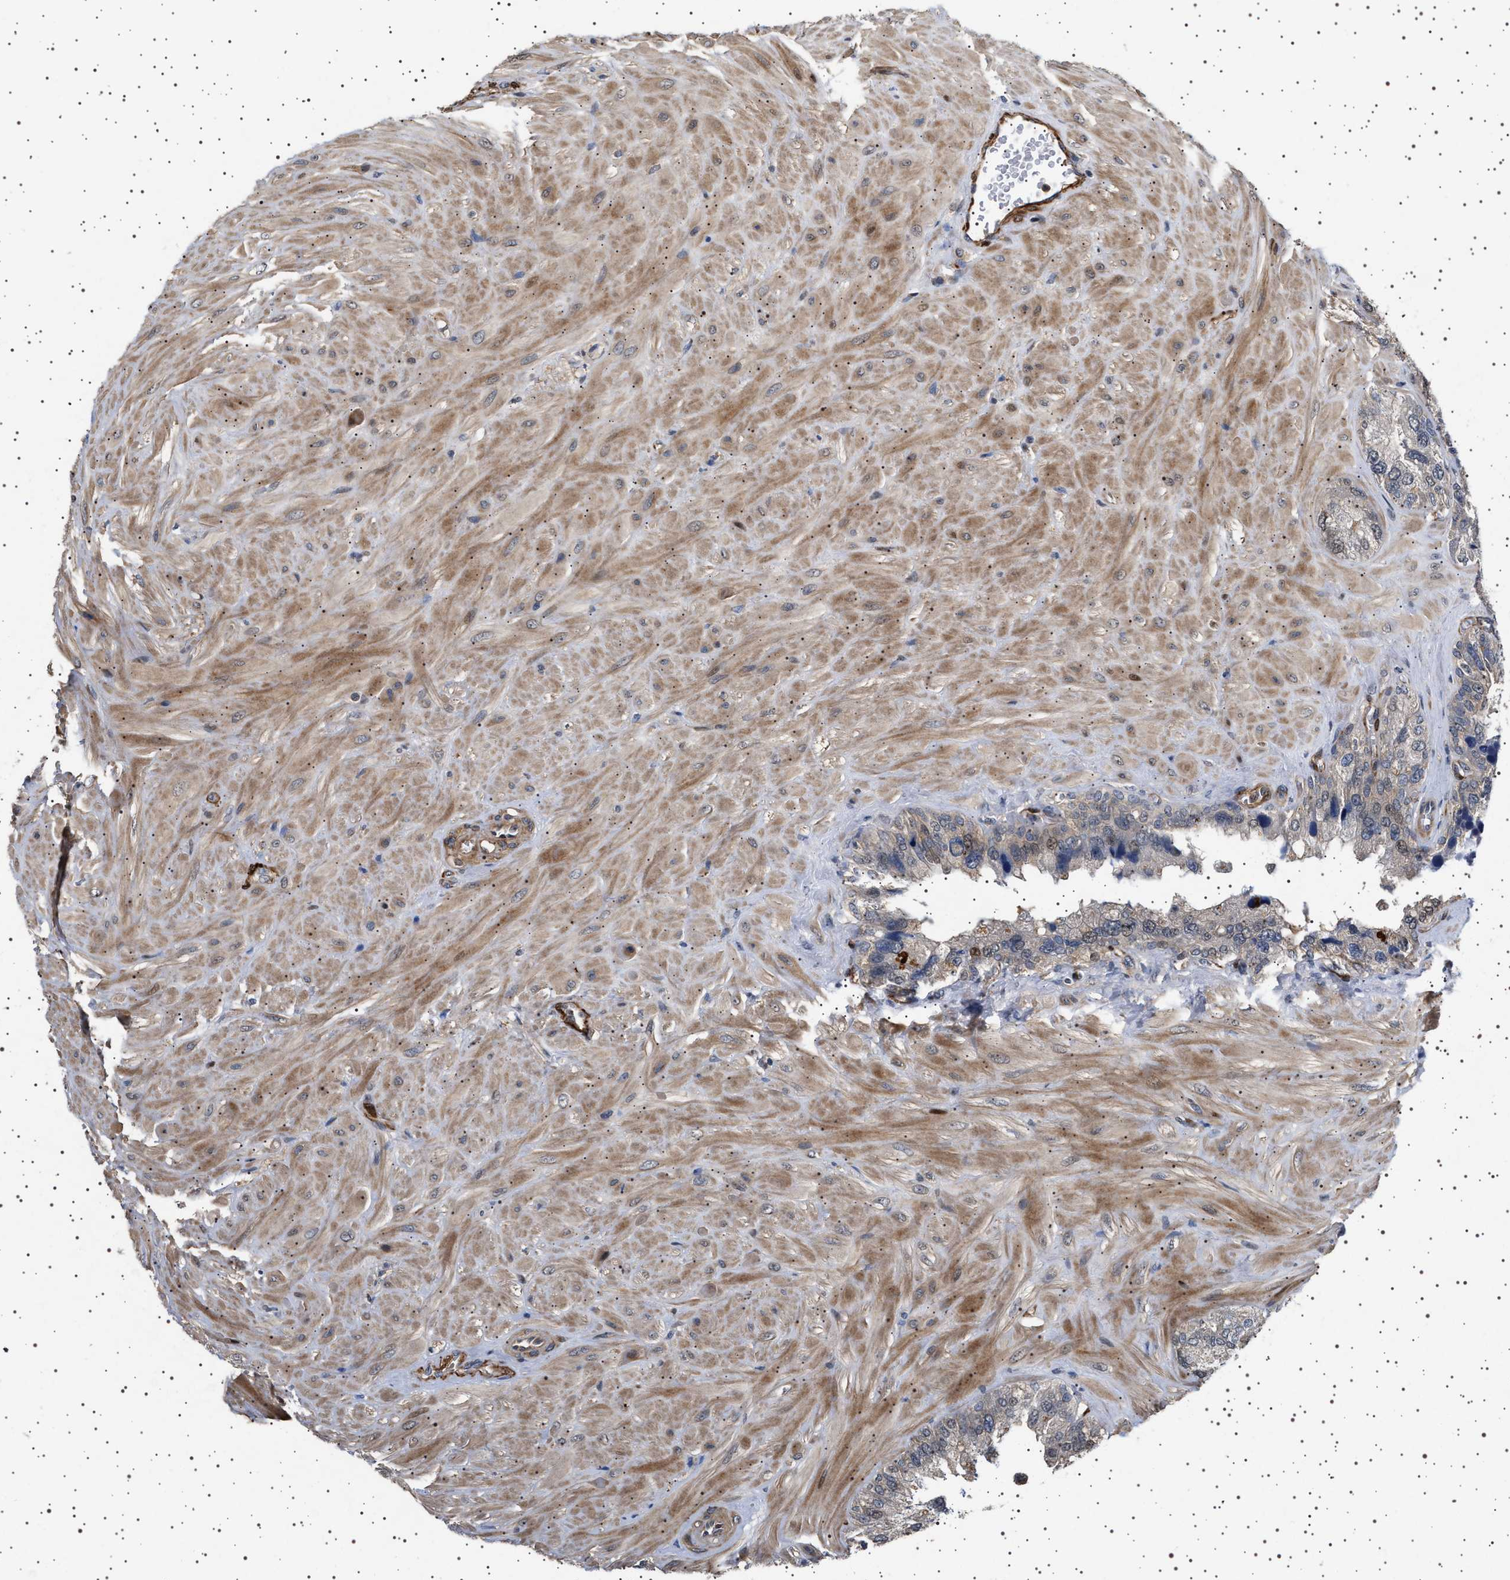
{"staining": {"intensity": "negative", "quantity": "none", "location": "none"}, "tissue": "seminal vesicle", "cell_type": "Glandular cells", "image_type": "normal", "snomed": [{"axis": "morphology", "description": "Normal tissue, NOS"}, {"axis": "topography", "description": "Prostate"}, {"axis": "topography", "description": "Seminal veicle"}], "caption": "Immunohistochemistry of unremarkable human seminal vesicle demonstrates no staining in glandular cells.", "gene": "GUCY1B1", "patient": {"sex": "male", "age": 51}}